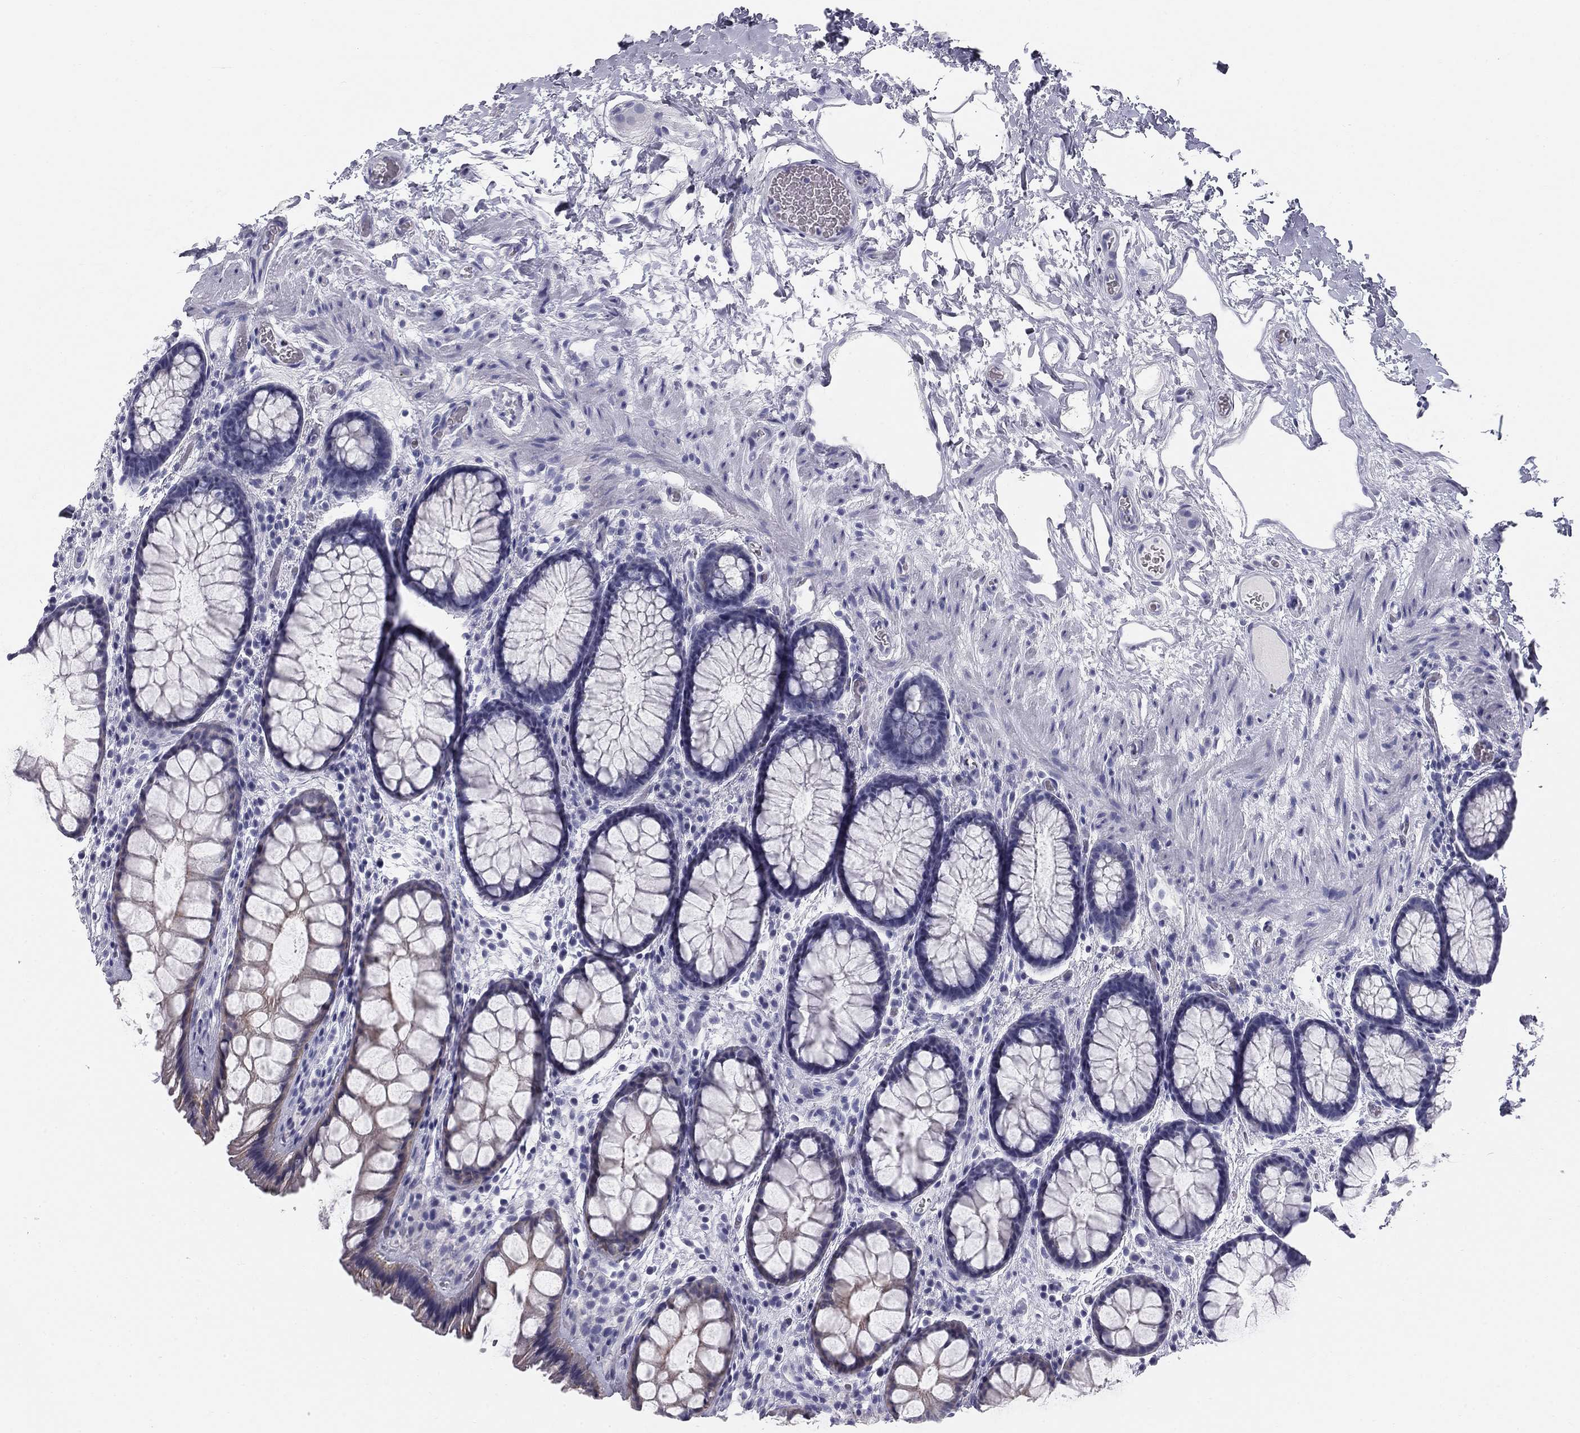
{"staining": {"intensity": "moderate", "quantity": "<25%", "location": "cytoplasmic/membranous"}, "tissue": "rectum", "cell_type": "Glandular cells", "image_type": "normal", "snomed": [{"axis": "morphology", "description": "Normal tissue, NOS"}, {"axis": "topography", "description": "Rectum"}], "caption": "A photomicrograph of human rectum stained for a protein shows moderate cytoplasmic/membranous brown staining in glandular cells. (DAB (3,3'-diaminobenzidine) = brown stain, brightfield microscopy at high magnification).", "gene": "SULT2B1", "patient": {"sex": "female", "age": 62}}